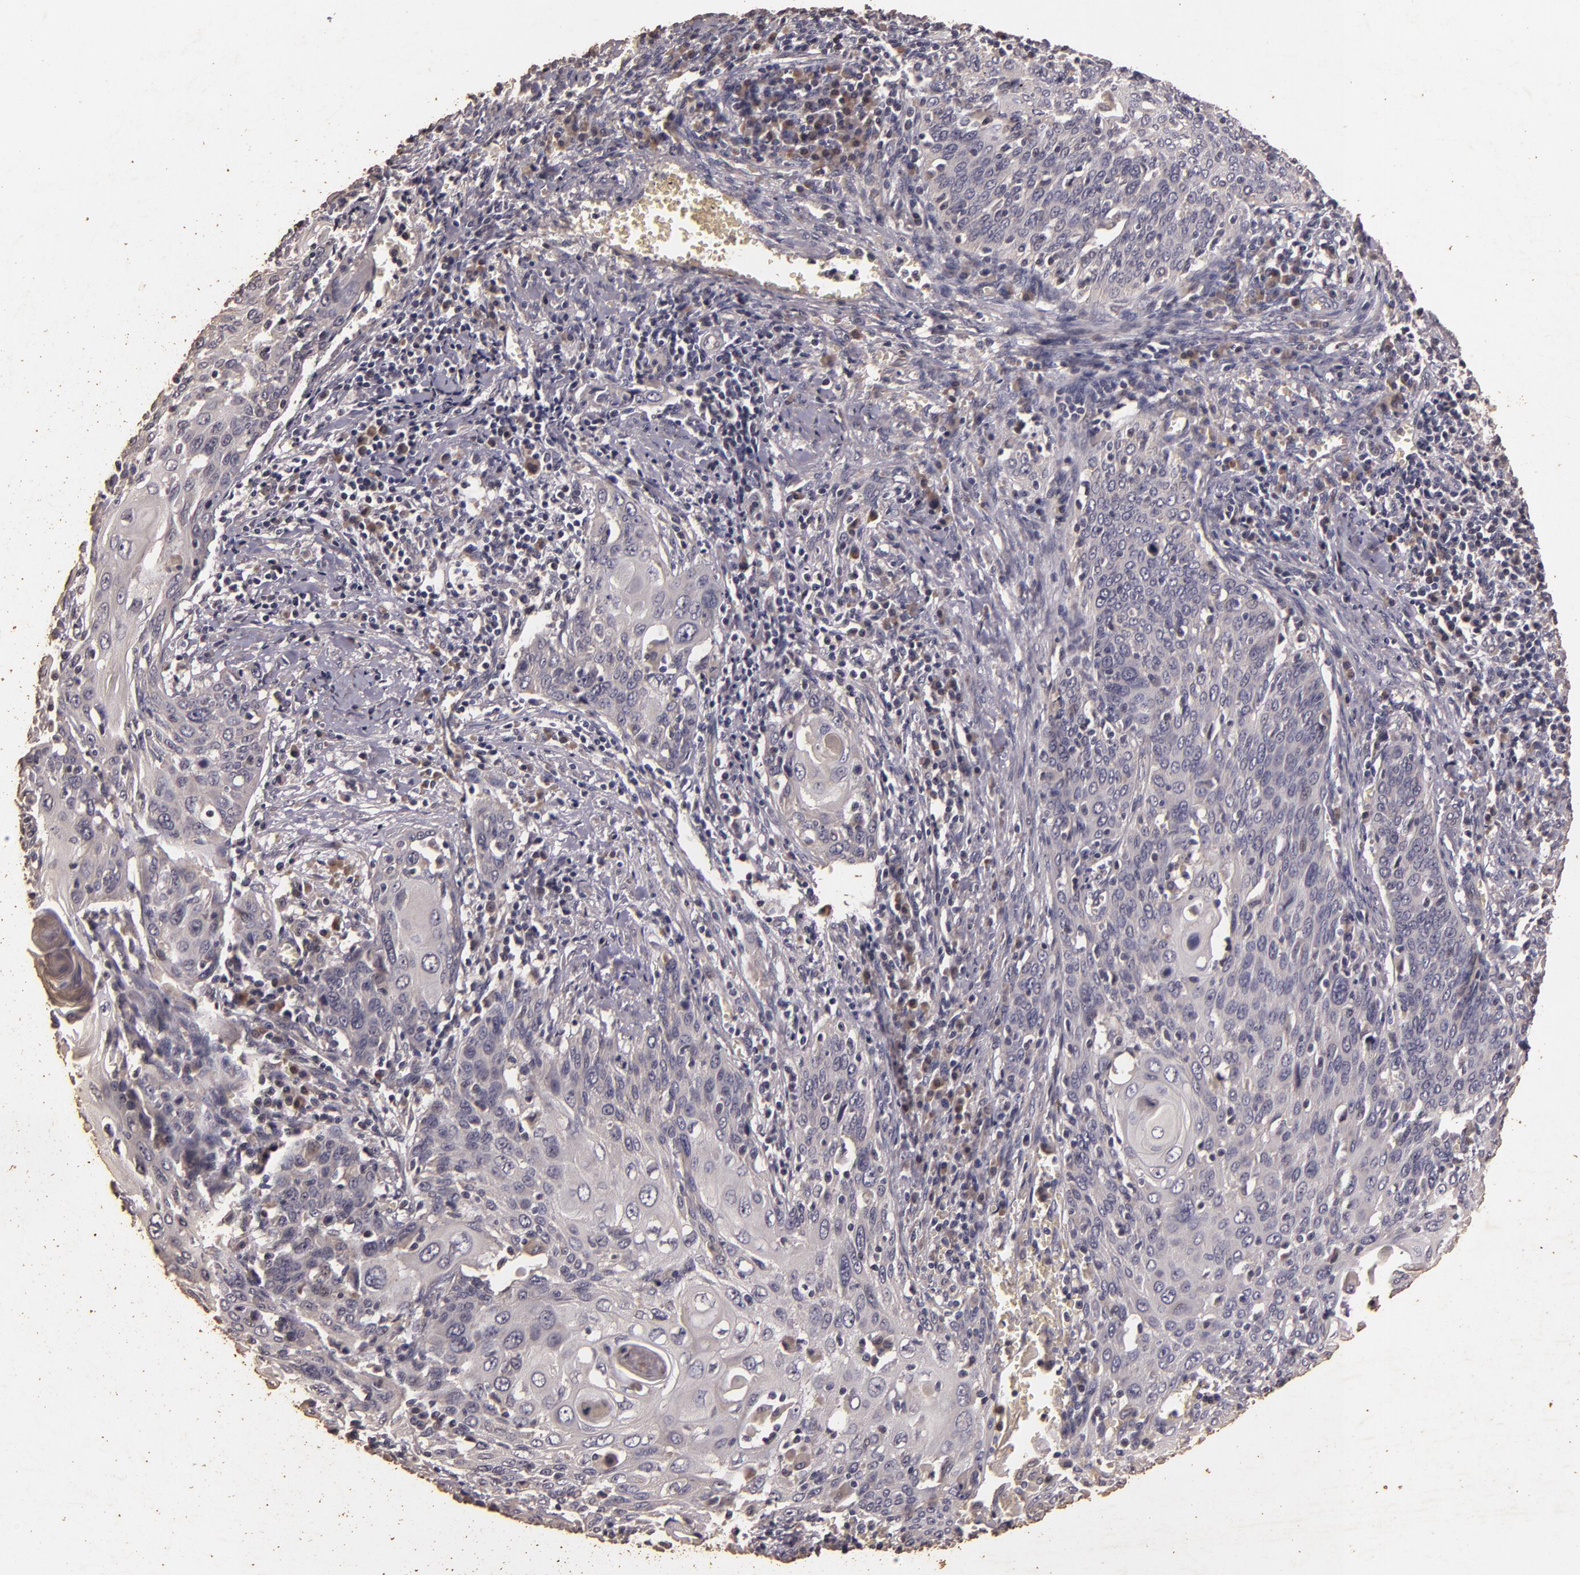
{"staining": {"intensity": "negative", "quantity": "none", "location": "none"}, "tissue": "cervical cancer", "cell_type": "Tumor cells", "image_type": "cancer", "snomed": [{"axis": "morphology", "description": "Squamous cell carcinoma, NOS"}, {"axis": "topography", "description": "Cervix"}], "caption": "There is no significant positivity in tumor cells of squamous cell carcinoma (cervical). Nuclei are stained in blue.", "gene": "BCL2L13", "patient": {"sex": "female", "age": 54}}